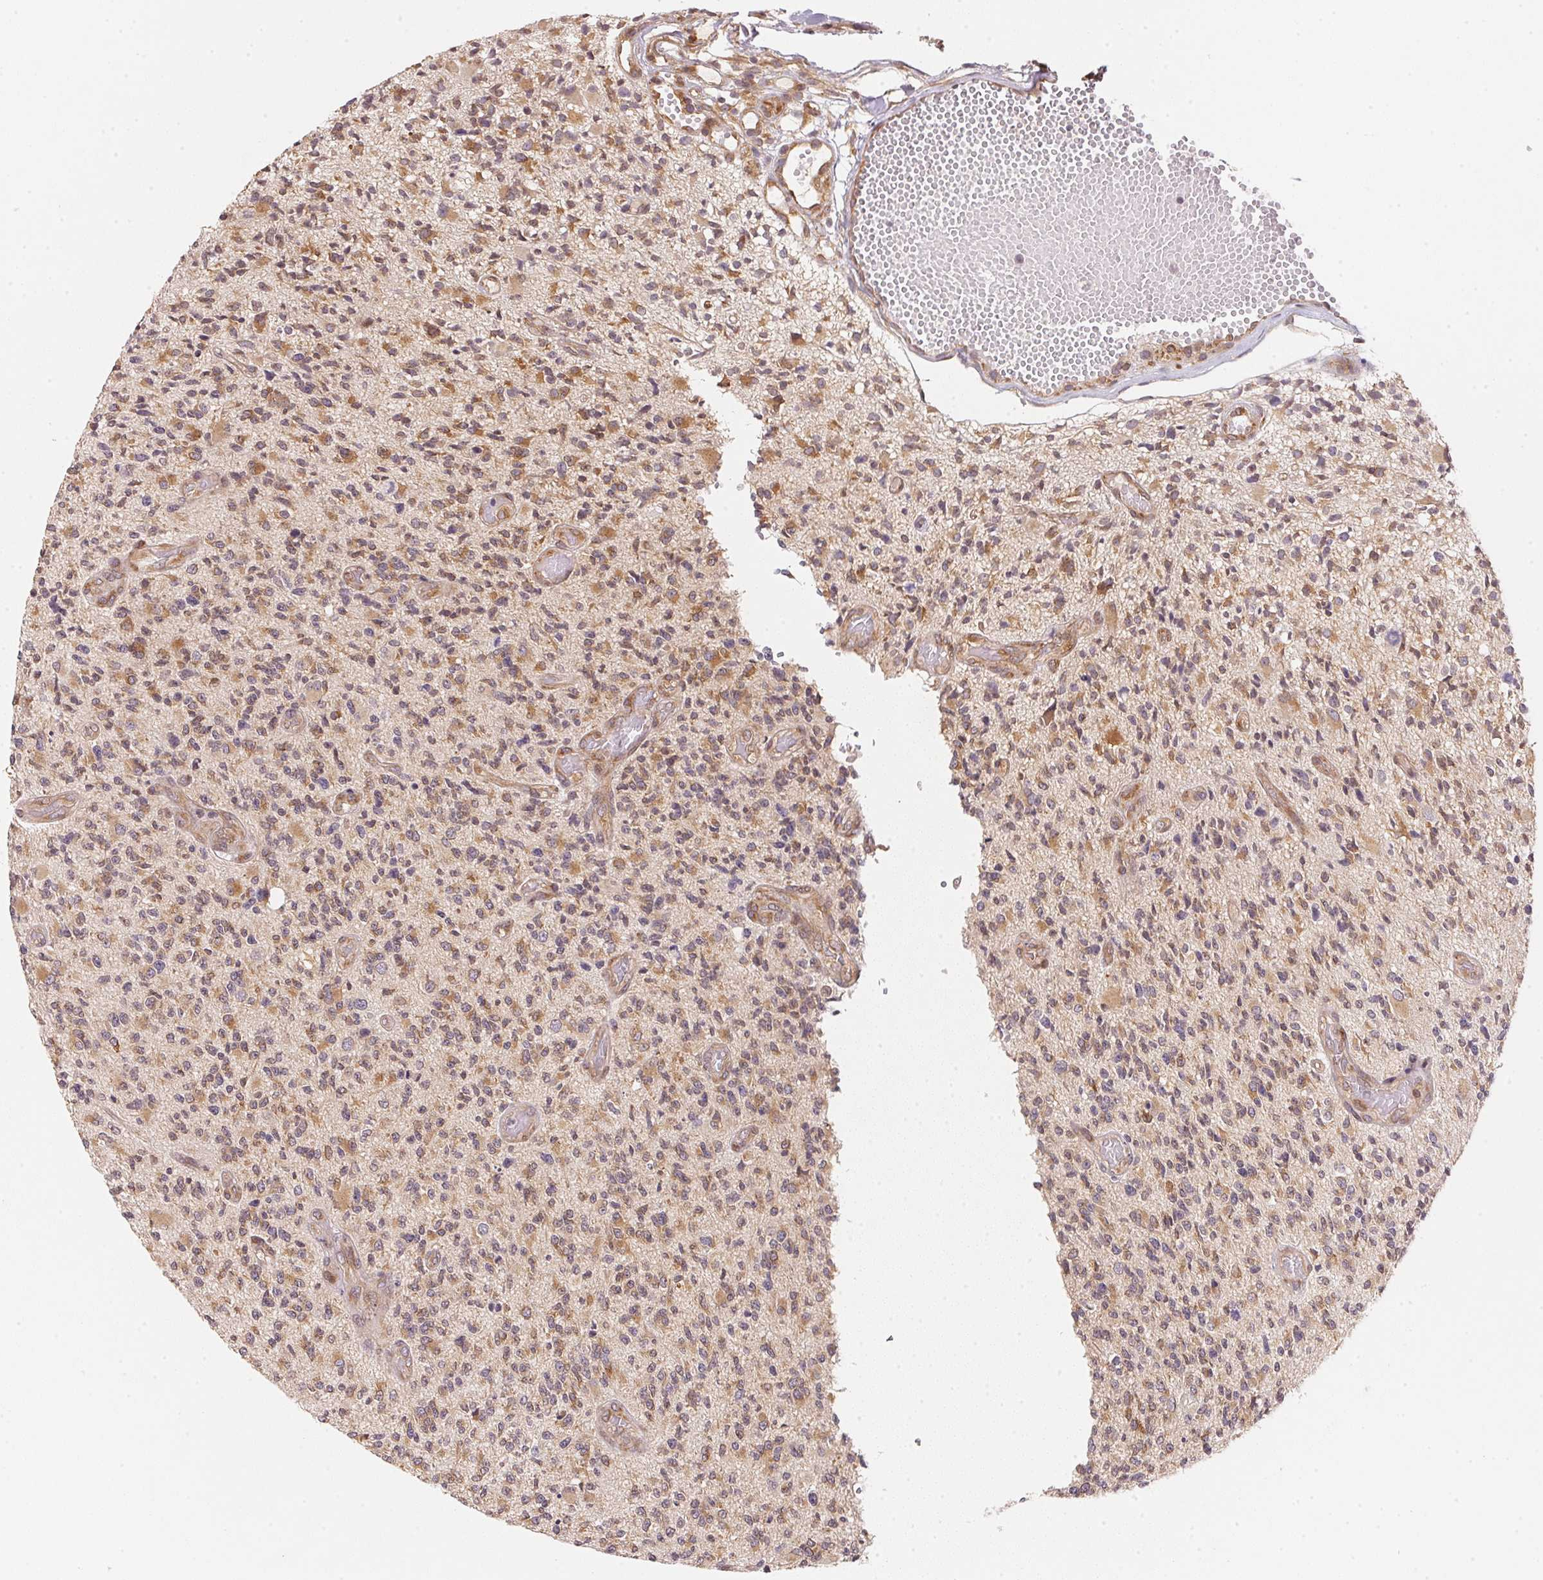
{"staining": {"intensity": "moderate", "quantity": "25%-75%", "location": "cytoplasmic/membranous"}, "tissue": "glioma", "cell_type": "Tumor cells", "image_type": "cancer", "snomed": [{"axis": "morphology", "description": "Glioma, malignant, High grade"}, {"axis": "topography", "description": "Brain"}], "caption": "Protein staining of glioma tissue shows moderate cytoplasmic/membranous expression in about 25%-75% of tumor cells.", "gene": "EI24", "patient": {"sex": "female", "age": 63}}